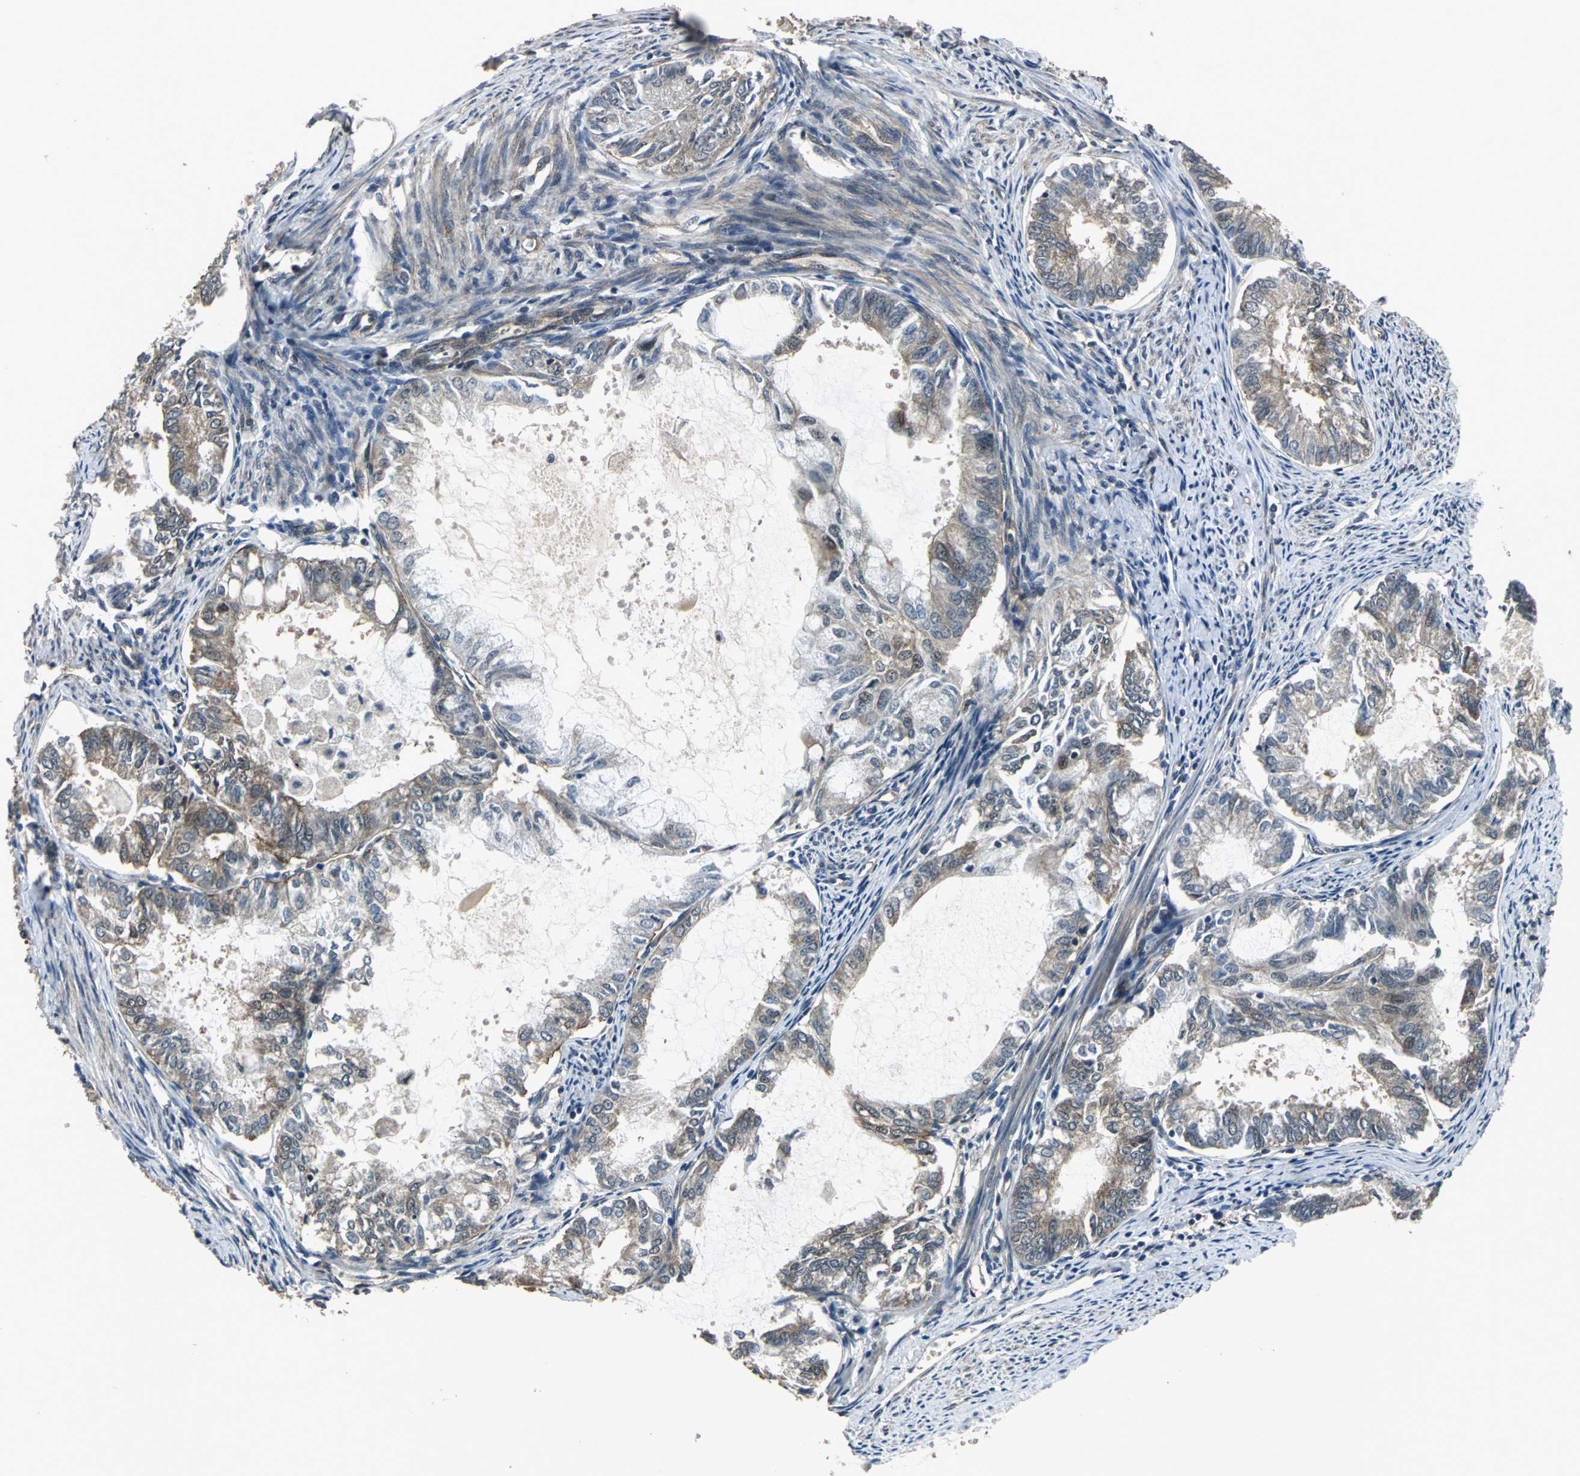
{"staining": {"intensity": "moderate", "quantity": ">75%", "location": "cytoplasmic/membranous"}, "tissue": "endometrial cancer", "cell_type": "Tumor cells", "image_type": "cancer", "snomed": [{"axis": "morphology", "description": "Adenocarcinoma, NOS"}, {"axis": "topography", "description": "Endometrium"}], "caption": "IHC of human adenocarcinoma (endometrial) exhibits medium levels of moderate cytoplasmic/membranous staining in about >75% of tumor cells.", "gene": "PFDN1", "patient": {"sex": "female", "age": 86}}